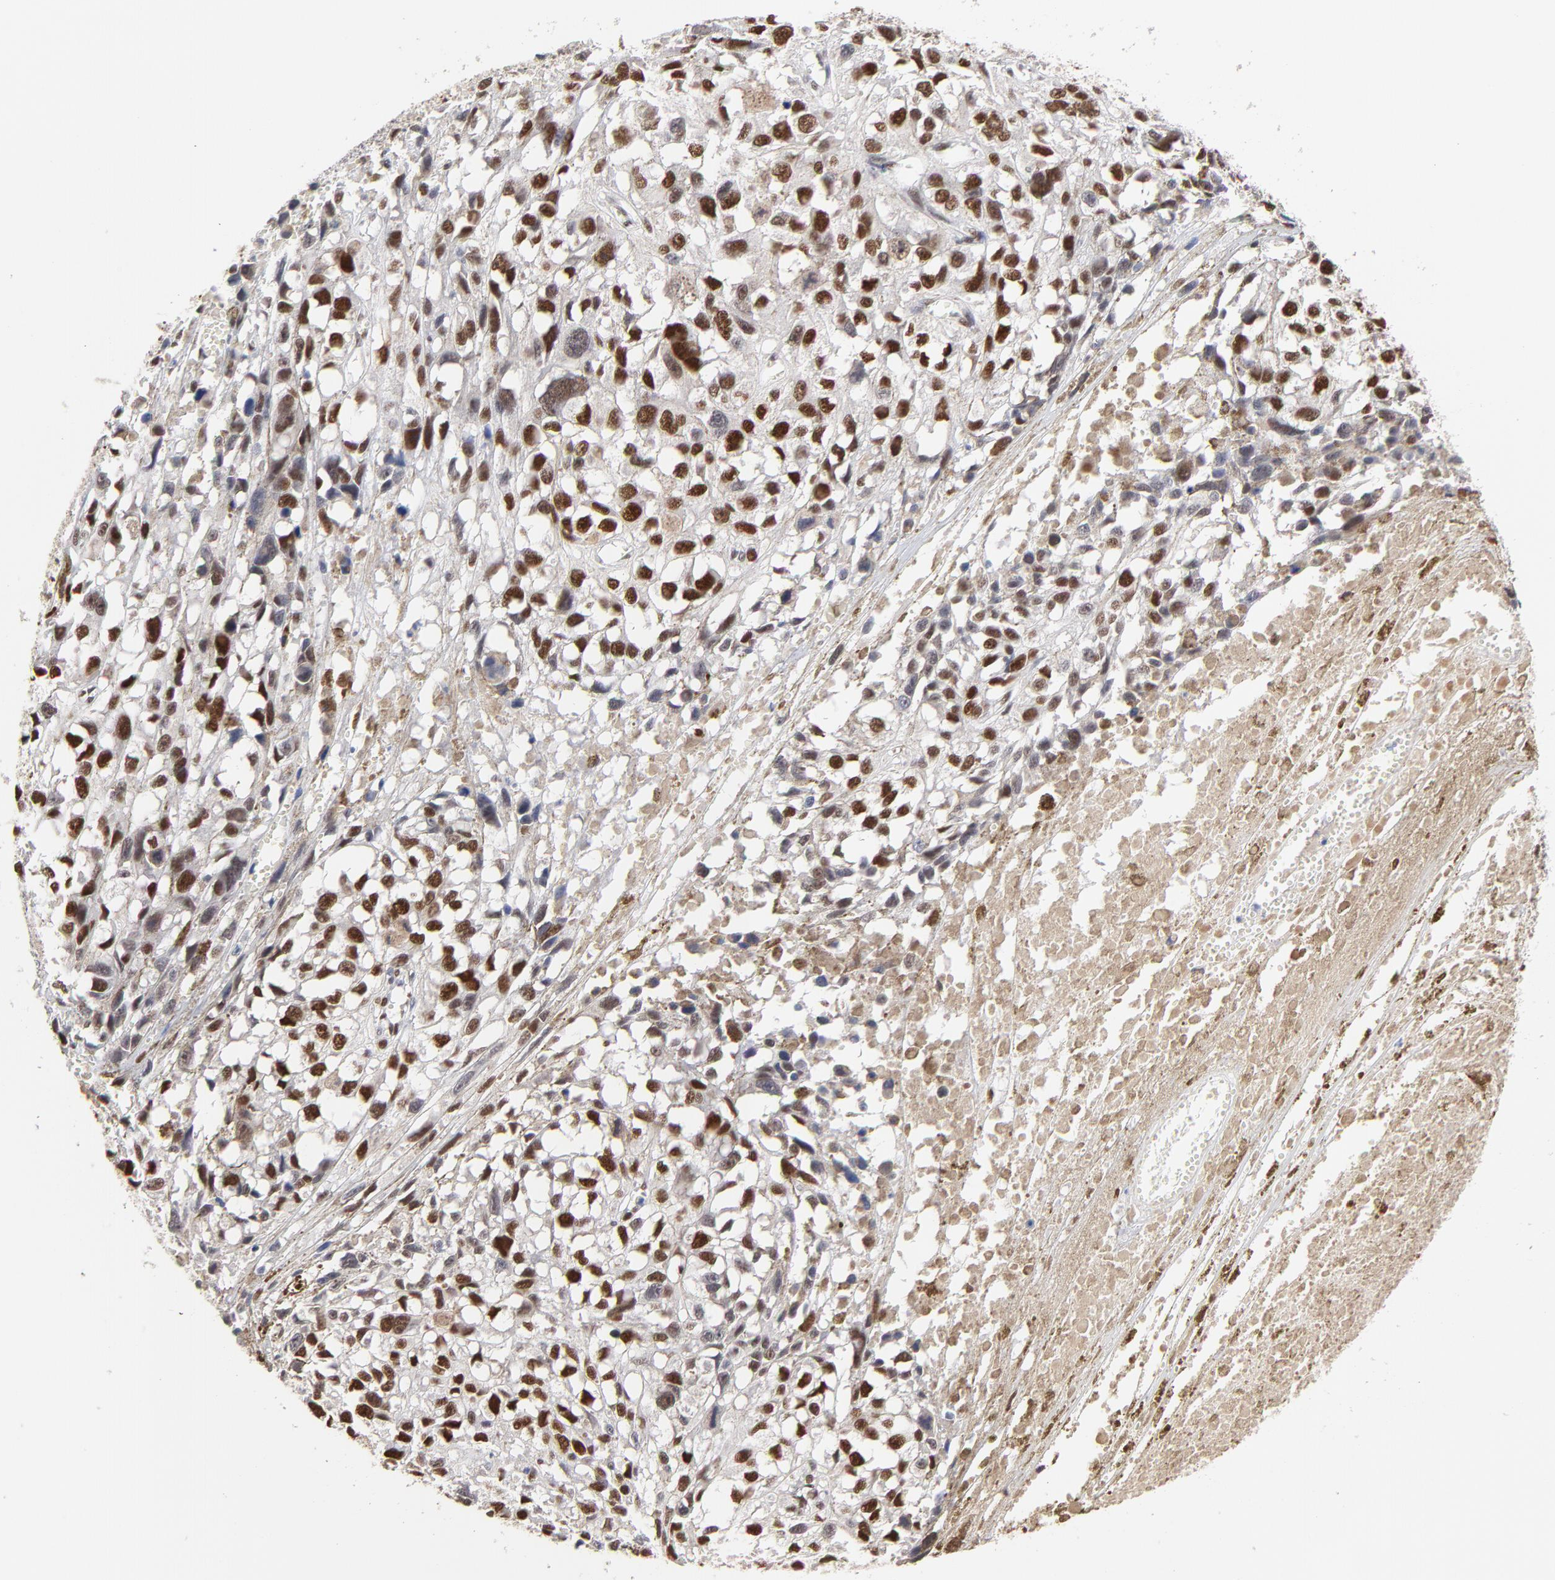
{"staining": {"intensity": "strong", "quantity": ">75%", "location": "nuclear"}, "tissue": "melanoma", "cell_type": "Tumor cells", "image_type": "cancer", "snomed": [{"axis": "morphology", "description": "Malignant melanoma, Metastatic site"}, {"axis": "topography", "description": "Lymph node"}], "caption": "Human malignant melanoma (metastatic site) stained with a brown dye reveals strong nuclear positive staining in about >75% of tumor cells.", "gene": "OGFOD1", "patient": {"sex": "male", "age": 59}}